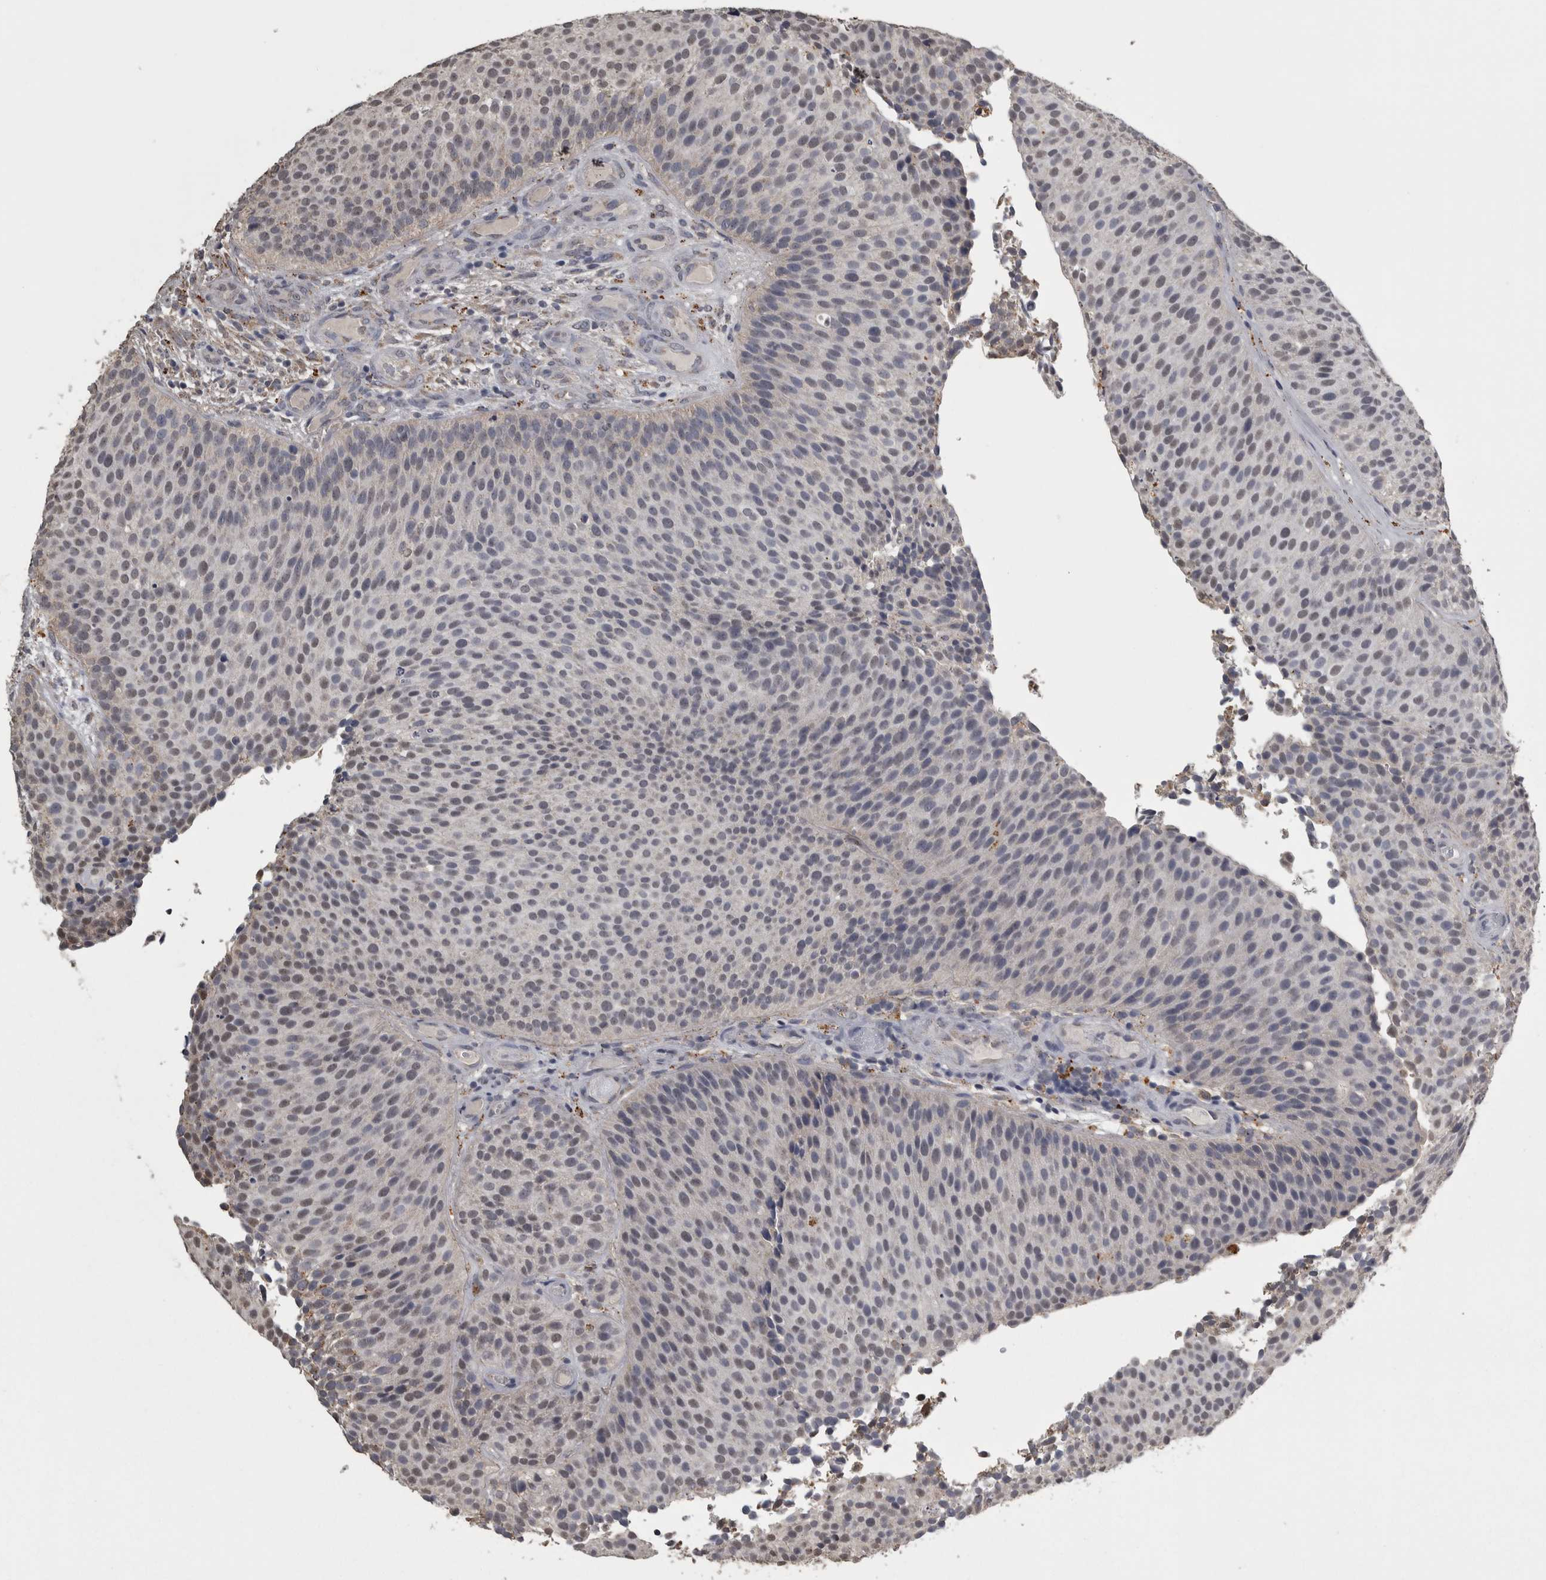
{"staining": {"intensity": "weak", "quantity": "<25%", "location": "cytoplasmic/membranous"}, "tissue": "urothelial cancer", "cell_type": "Tumor cells", "image_type": "cancer", "snomed": [{"axis": "morphology", "description": "Urothelial carcinoma, Low grade"}, {"axis": "topography", "description": "Urinary bladder"}], "caption": "Immunohistochemistry photomicrograph of neoplastic tissue: human urothelial cancer stained with DAB displays no significant protein positivity in tumor cells. The staining was performed using DAB to visualize the protein expression in brown, while the nuclei were stained in blue with hematoxylin (Magnification: 20x).", "gene": "FRK", "patient": {"sex": "male", "age": 86}}